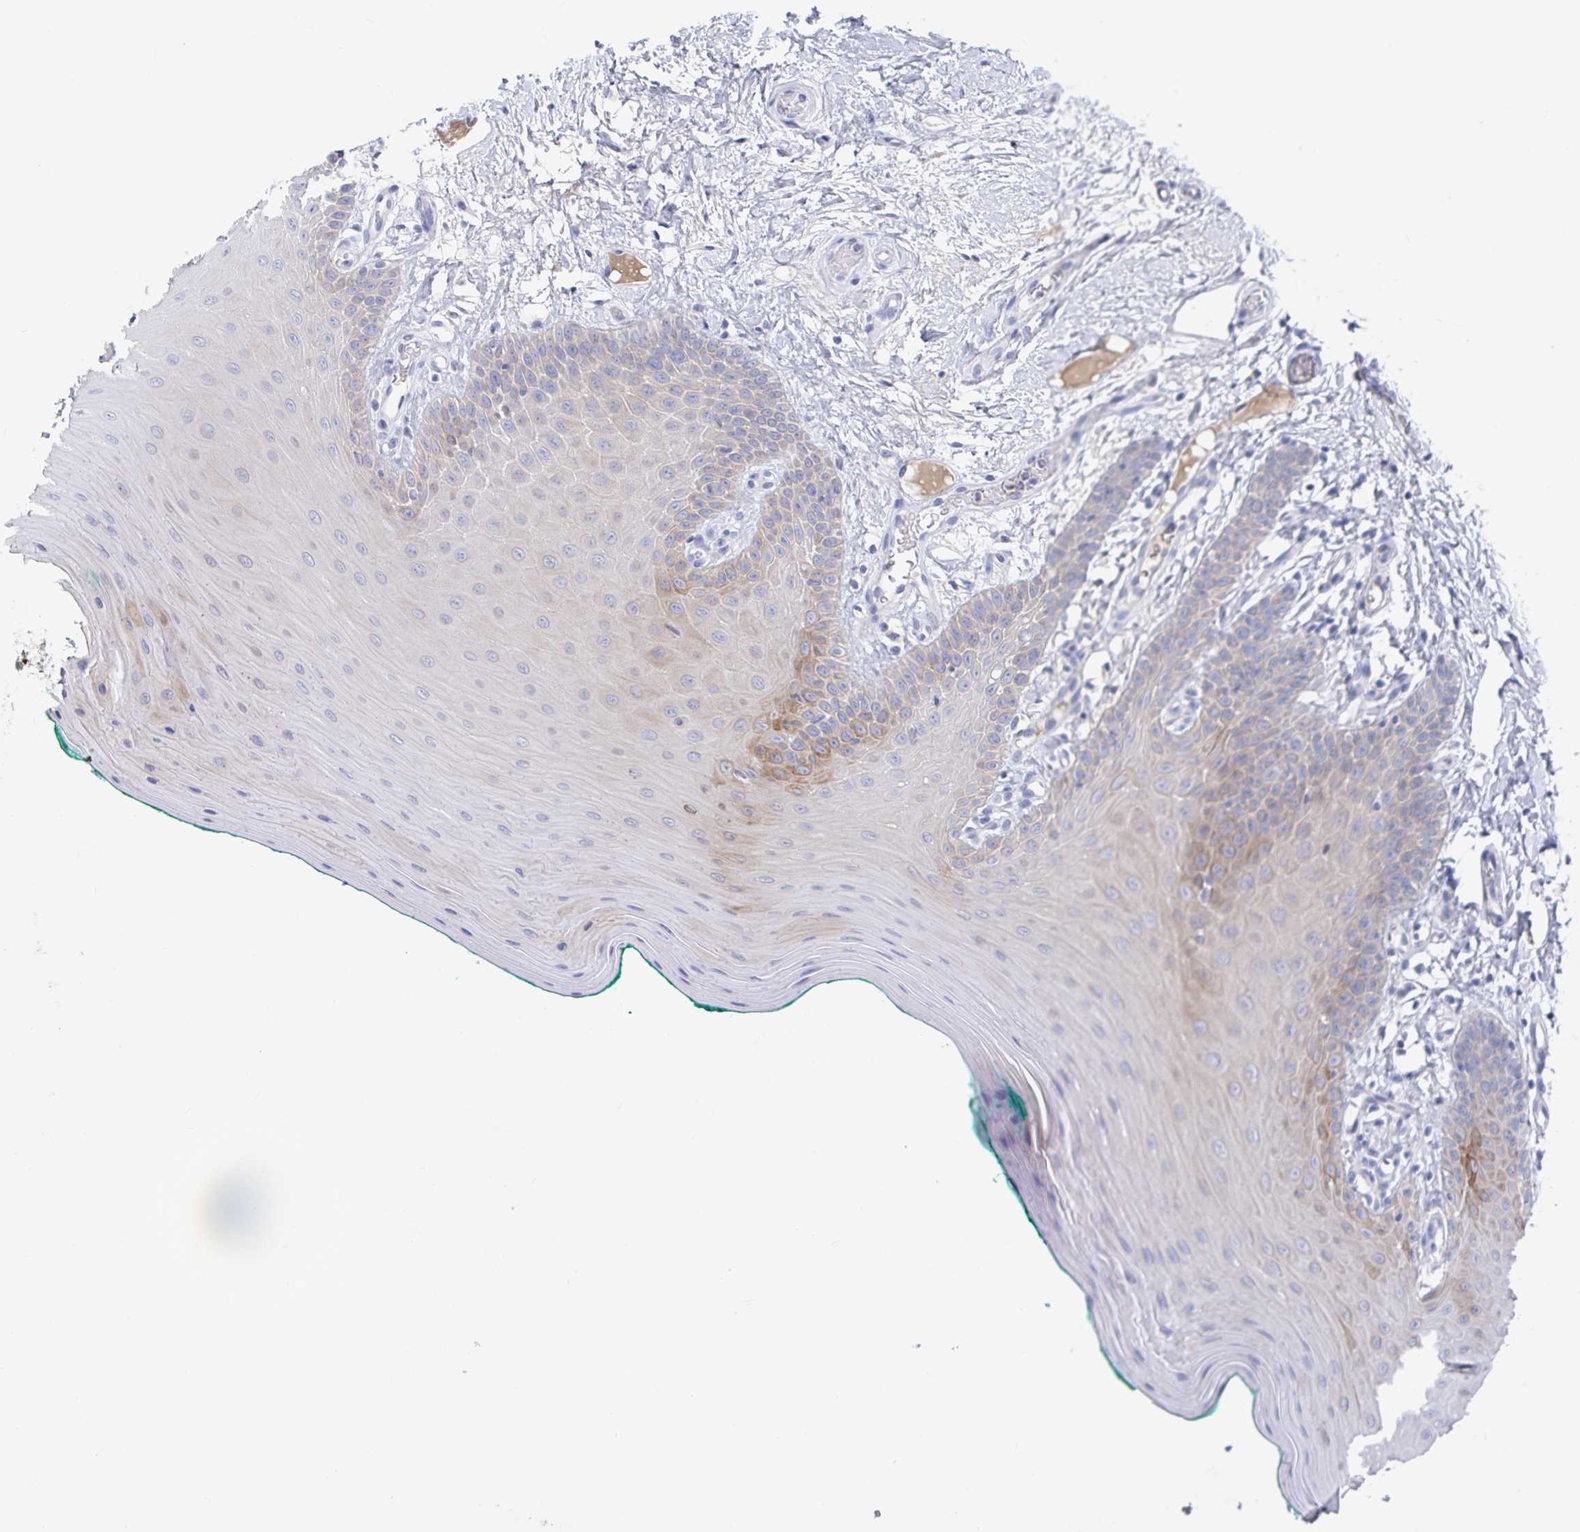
{"staining": {"intensity": "weak", "quantity": "<25%", "location": "cytoplasmic/membranous"}, "tissue": "oral mucosa", "cell_type": "Squamous epithelial cells", "image_type": "normal", "snomed": [{"axis": "morphology", "description": "Normal tissue, NOS"}, {"axis": "topography", "description": "Oral tissue"}], "caption": "A high-resolution image shows IHC staining of benign oral mucosa, which reveals no significant staining in squamous epithelial cells. (DAB (3,3'-diaminobenzidine) IHC visualized using brightfield microscopy, high magnification).", "gene": "GPR148", "patient": {"sex": "female", "age": 40}}